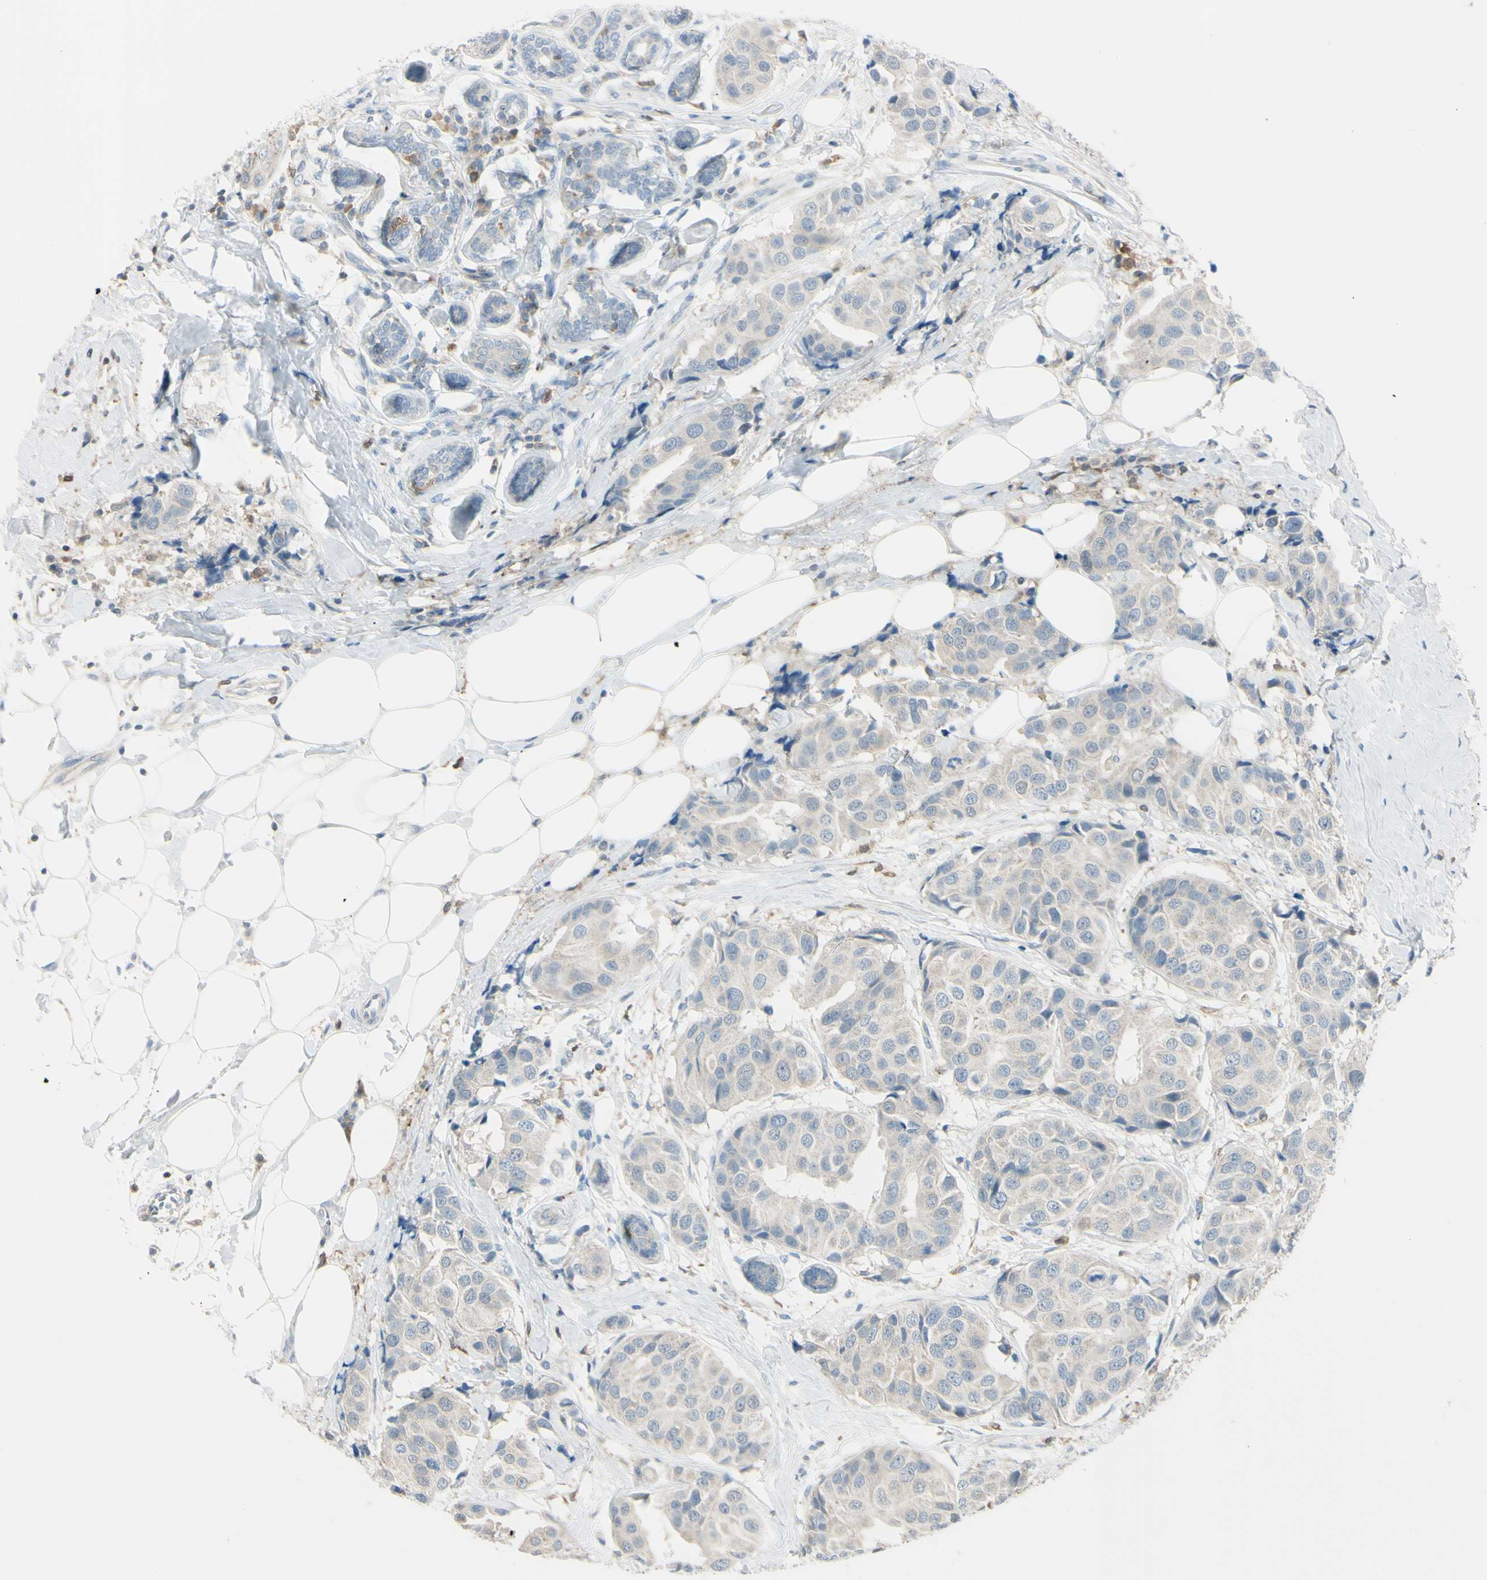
{"staining": {"intensity": "weak", "quantity": ">75%", "location": "cytoplasmic/membranous"}, "tissue": "breast cancer", "cell_type": "Tumor cells", "image_type": "cancer", "snomed": [{"axis": "morphology", "description": "Normal tissue, NOS"}, {"axis": "morphology", "description": "Duct carcinoma"}, {"axis": "topography", "description": "Breast"}], "caption": "DAB (3,3'-diaminobenzidine) immunohistochemical staining of breast cancer (invasive ductal carcinoma) exhibits weak cytoplasmic/membranous protein positivity in approximately >75% of tumor cells.", "gene": "CYRIB", "patient": {"sex": "female", "age": 39}}